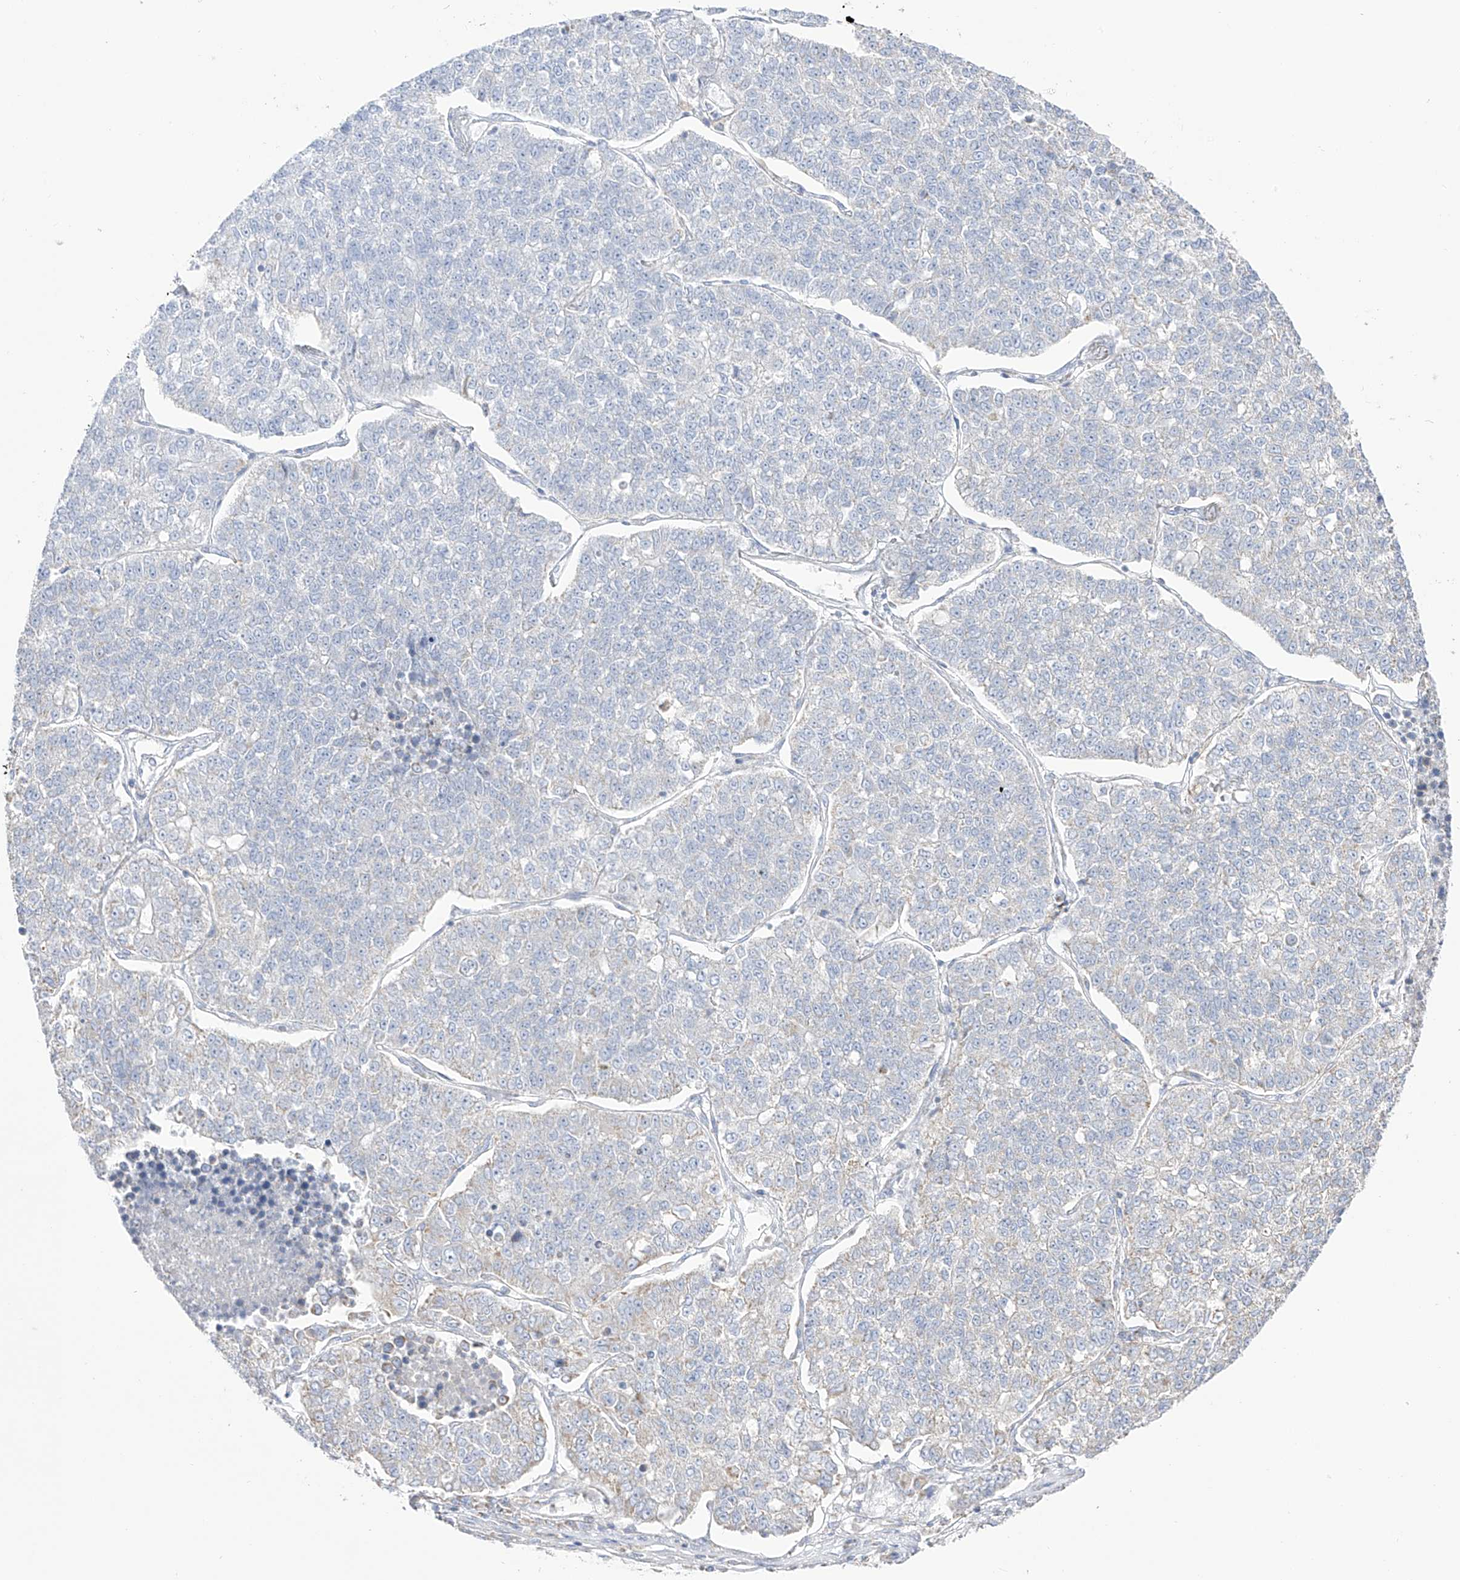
{"staining": {"intensity": "negative", "quantity": "none", "location": "none"}, "tissue": "lung cancer", "cell_type": "Tumor cells", "image_type": "cancer", "snomed": [{"axis": "morphology", "description": "Adenocarcinoma, NOS"}, {"axis": "topography", "description": "Lung"}], "caption": "Micrograph shows no protein expression in tumor cells of lung cancer (adenocarcinoma) tissue. Nuclei are stained in blue.", "gene": "RCHY1", "patient": {"sex": "male", "age": 49}}